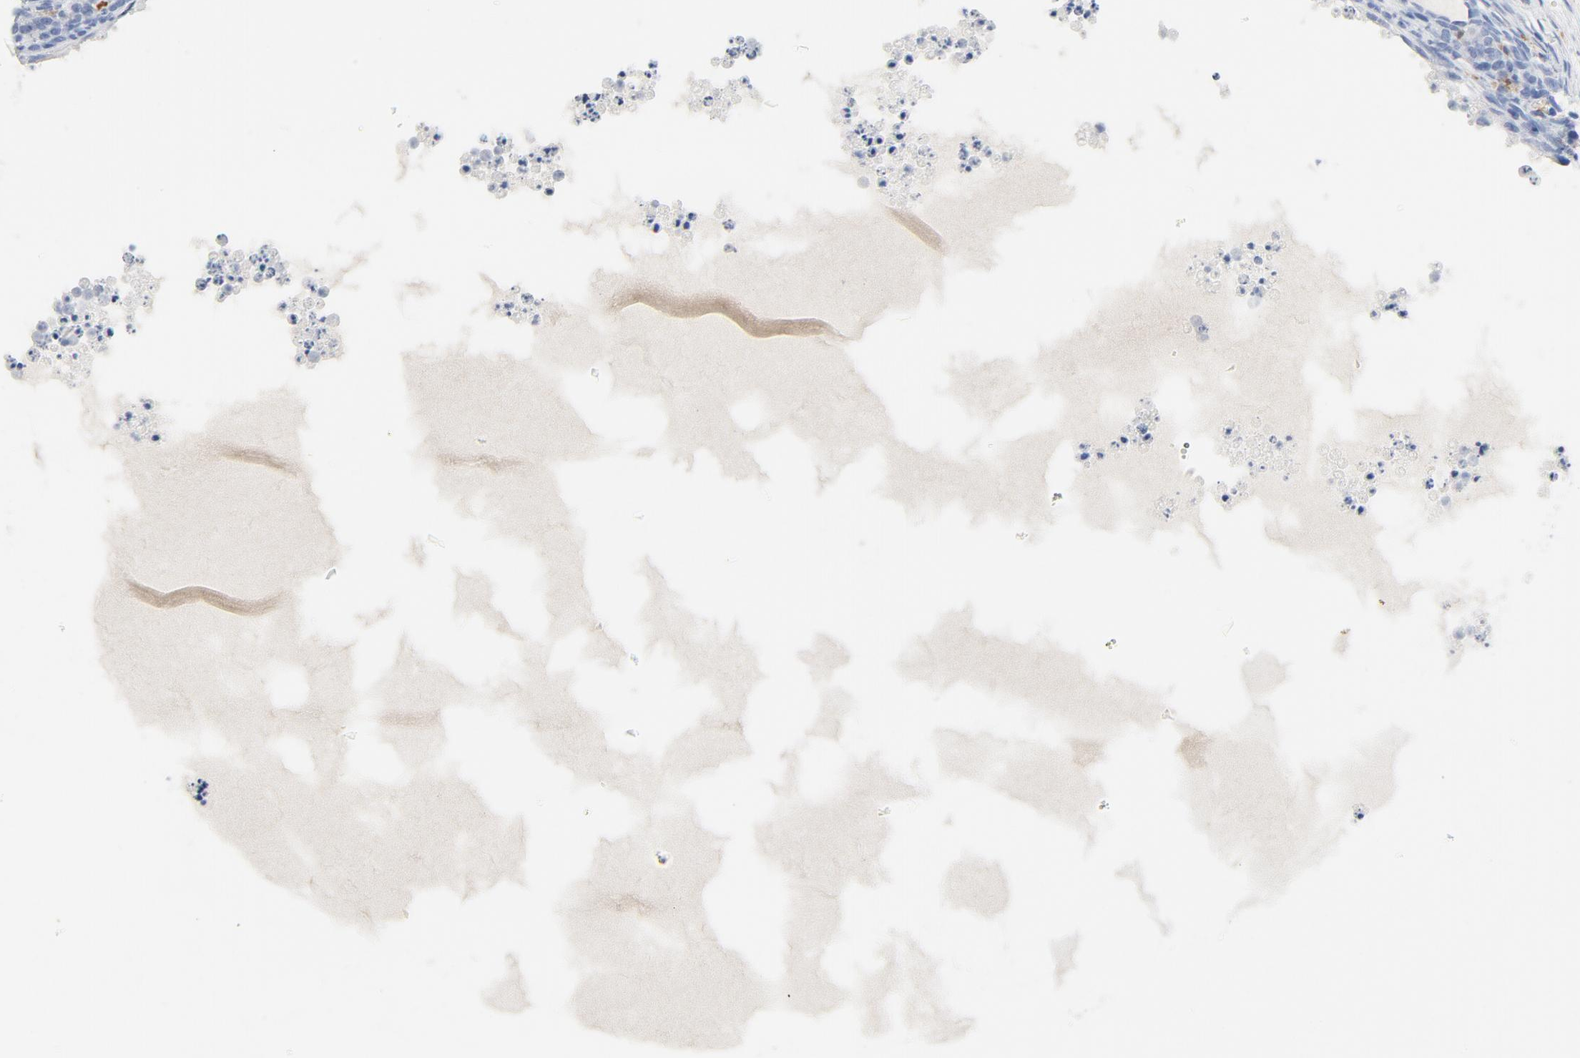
{"staining": {"intensity": "negative", "quantity": "none", "location": "none"}, "tissue": "ovary", "cell_type": "Follicle cells", "image_type": "normal", "snomed": [{"axis": "morphology", "description": "Normal tissue, NOS"}, {"axis": "topography", "description": "Ovary"}], "caption": "This is an immunohistochemistry (IHC) image of benign ovary. There is no staining in follicle cells.", "gene": "NCF1", "patient": {"sex": "female", "age": 35}}